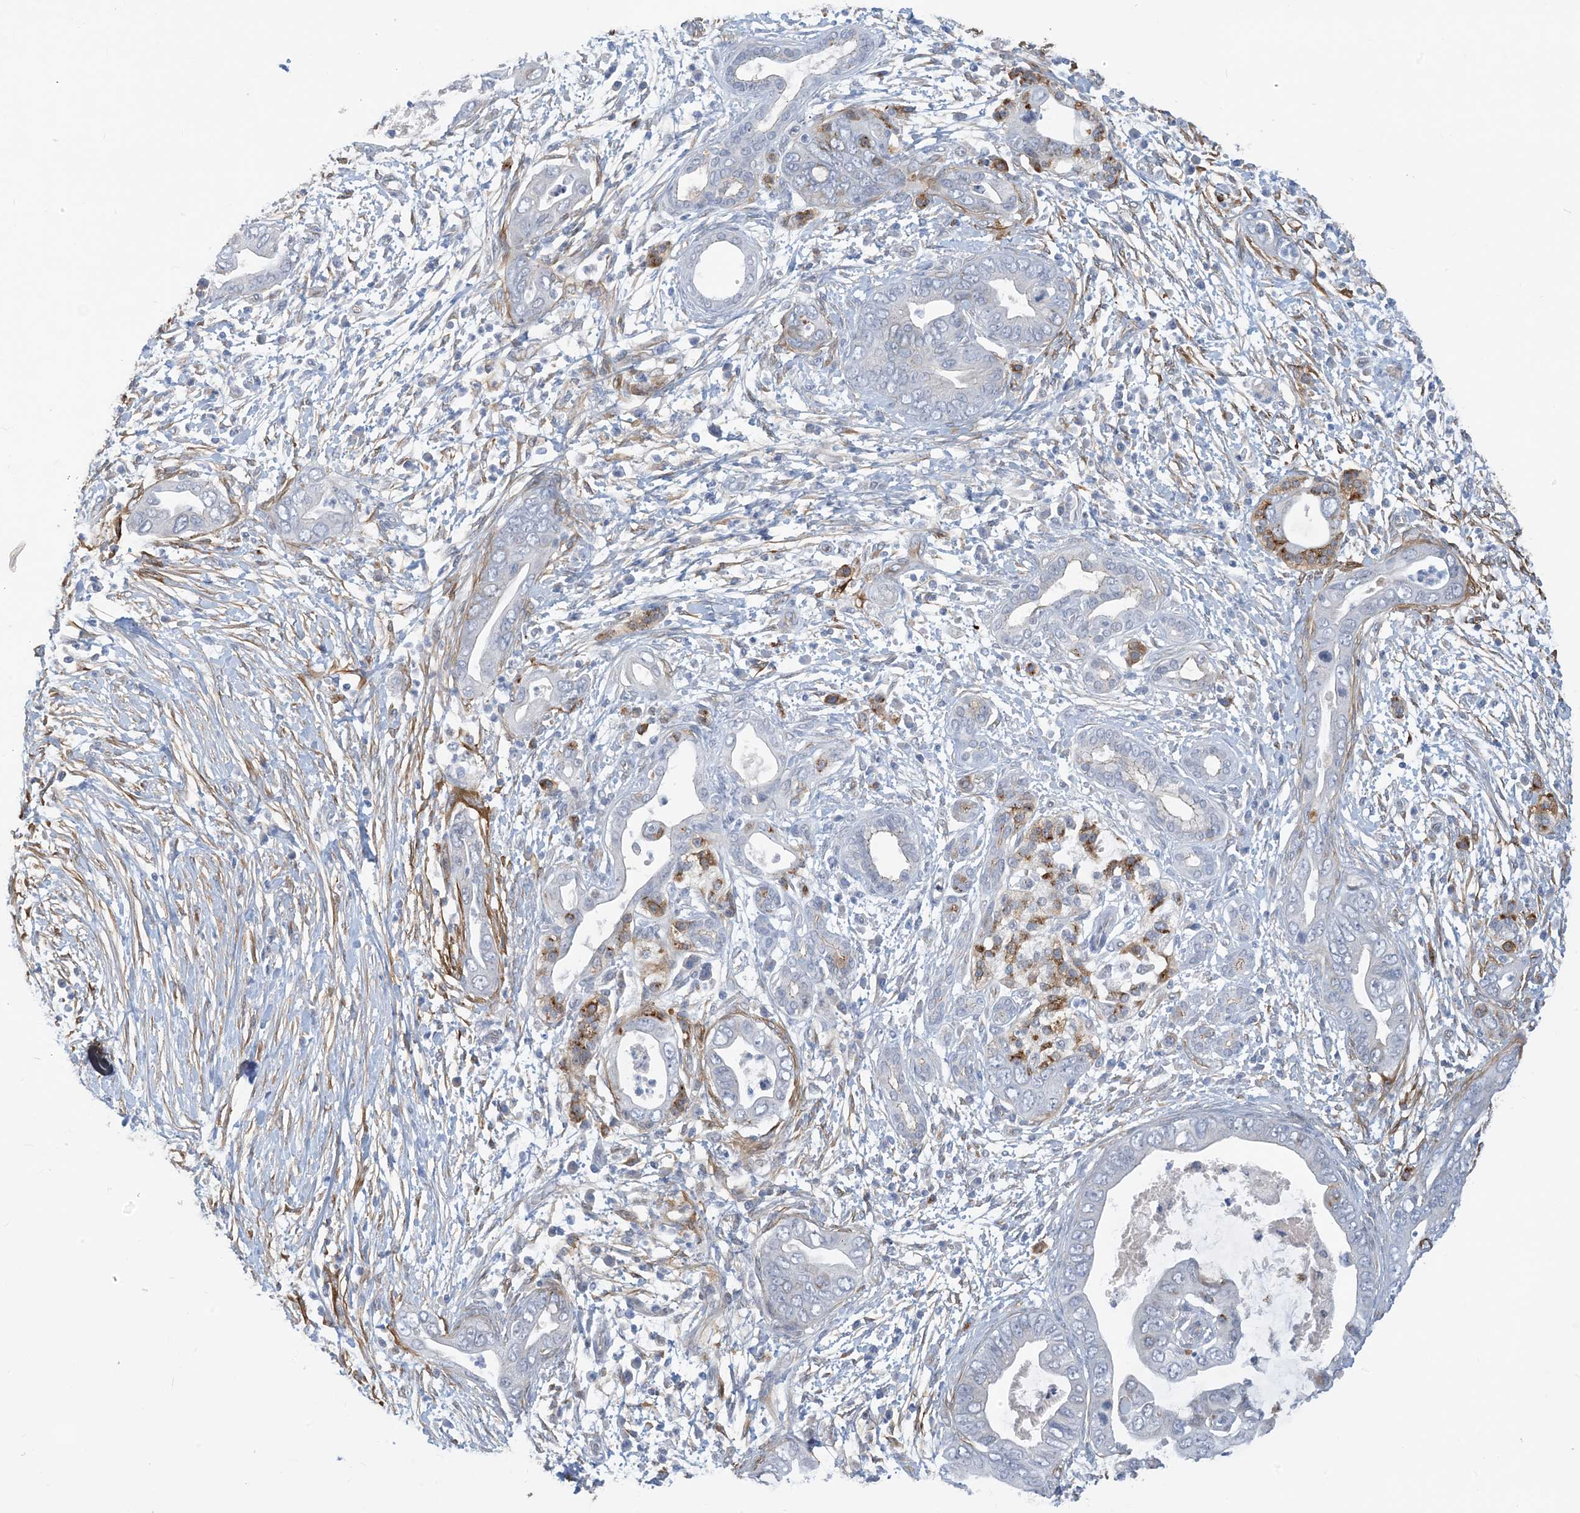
{"staining": {"intensity": "negative", "quantity": "none", "location": "none"}, "tissue": "pancreatic cancer", "cell_type": "Tumor cells", "image_type": "cancer", "snomed": [{"axis": "morphology", "description": "Adenocarcinoma, NOS"}, {"axis": "topography", "description": "Pancreas"}], "caption": "Tumor cells are negative for brown protein staining in adenocarcinoma (pancreatic).", "gene": "EIF2A", "patient": {"sex": "male", "age": 75}}